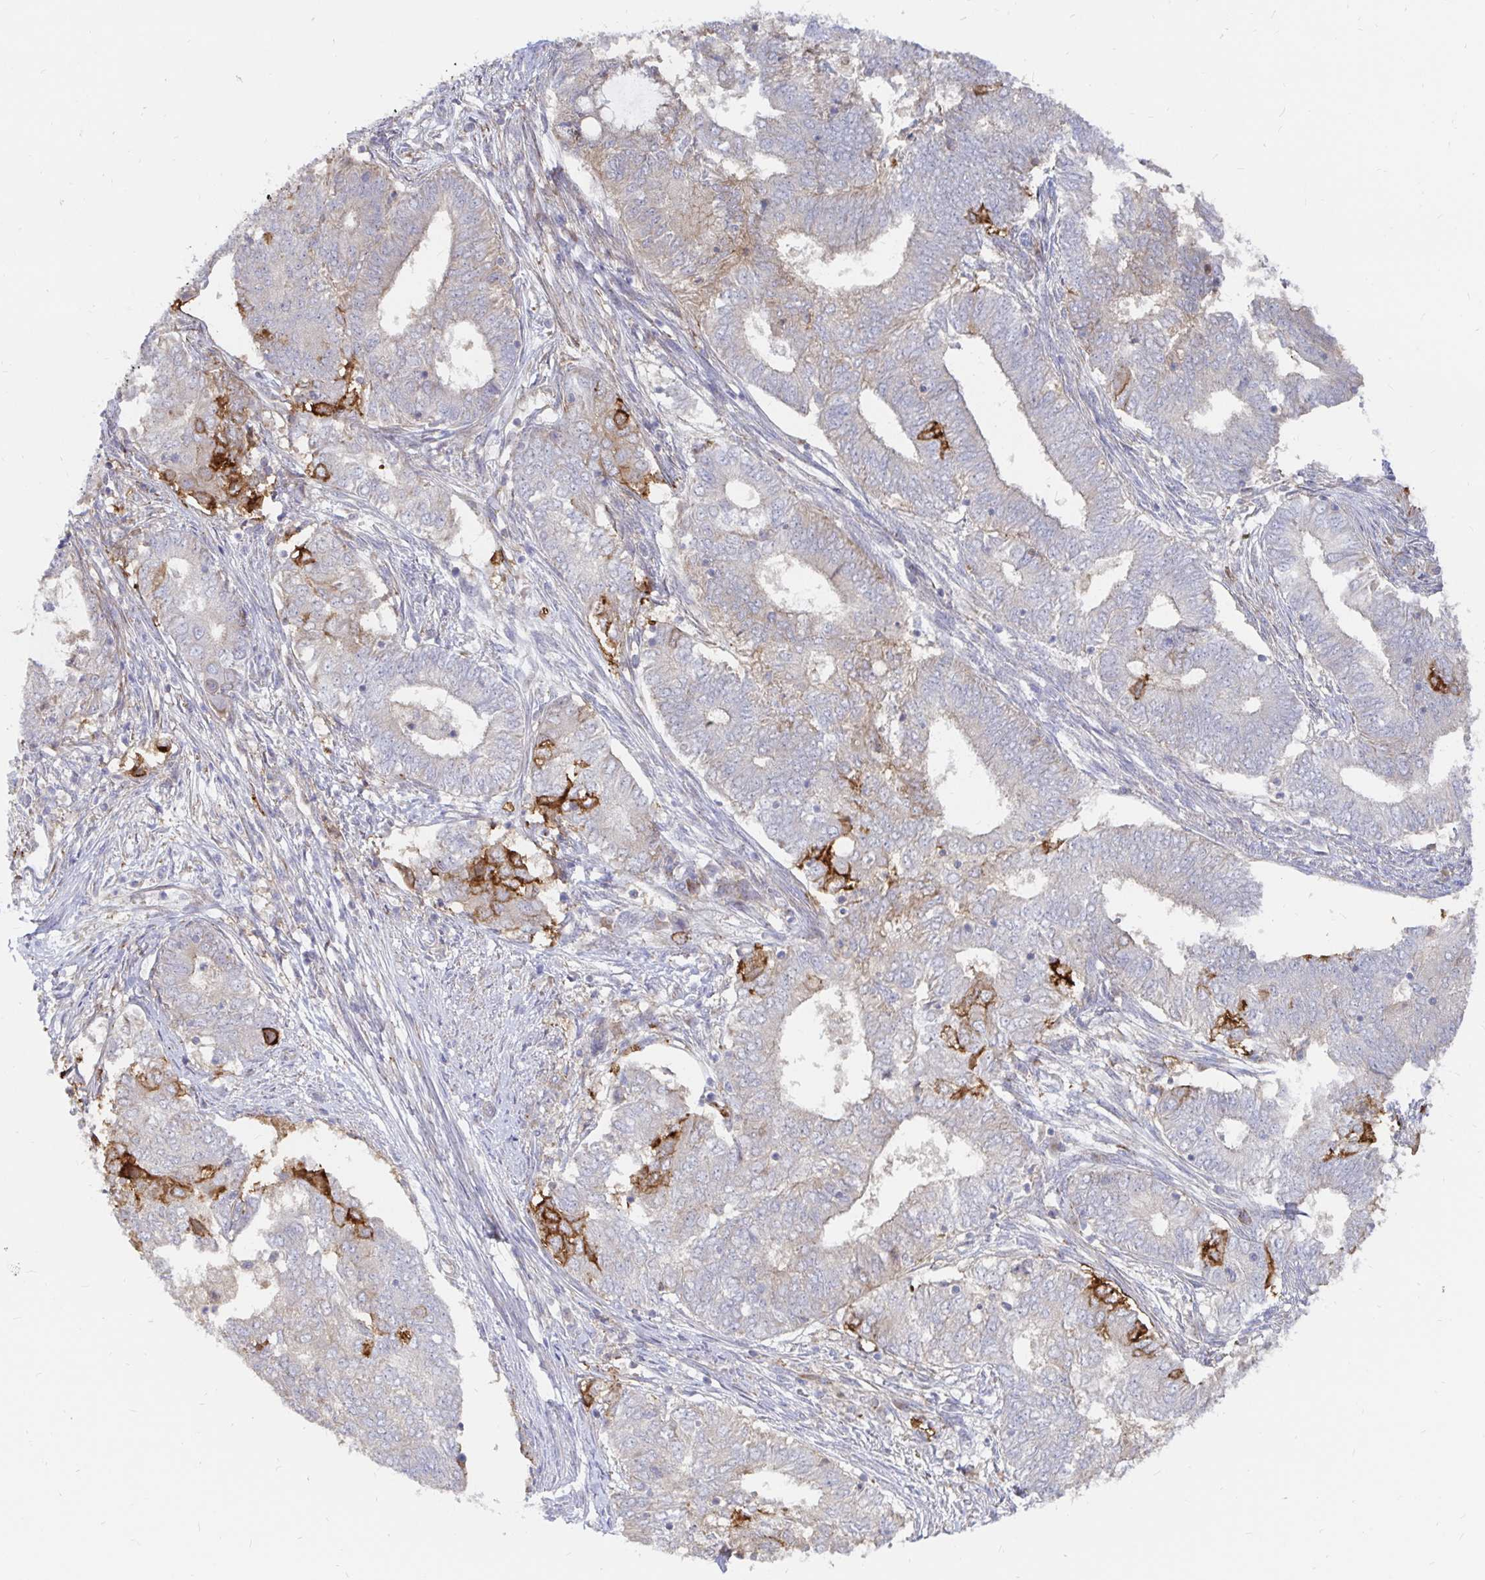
{"staining": {"intensity": "moderate", "quantity": "<25%", "location": "cytoplasmic/membranous"}, "tissue": "endometrial cancer", "cell_type": "Tumor cells", "image_type": "cancer", "snomed": [{"axis": "morphology", "description": "Adenocarcinoma, NOS"}, {"axis": "topography", "description": "Endometrium"}], "caption": "Human endometrial cancer (adenocarcinoma) stained with a protein marker displays moderate staining in tumor cells.", "gene": "KCTD19", "patient": {"sex": "female", "age": 62}}